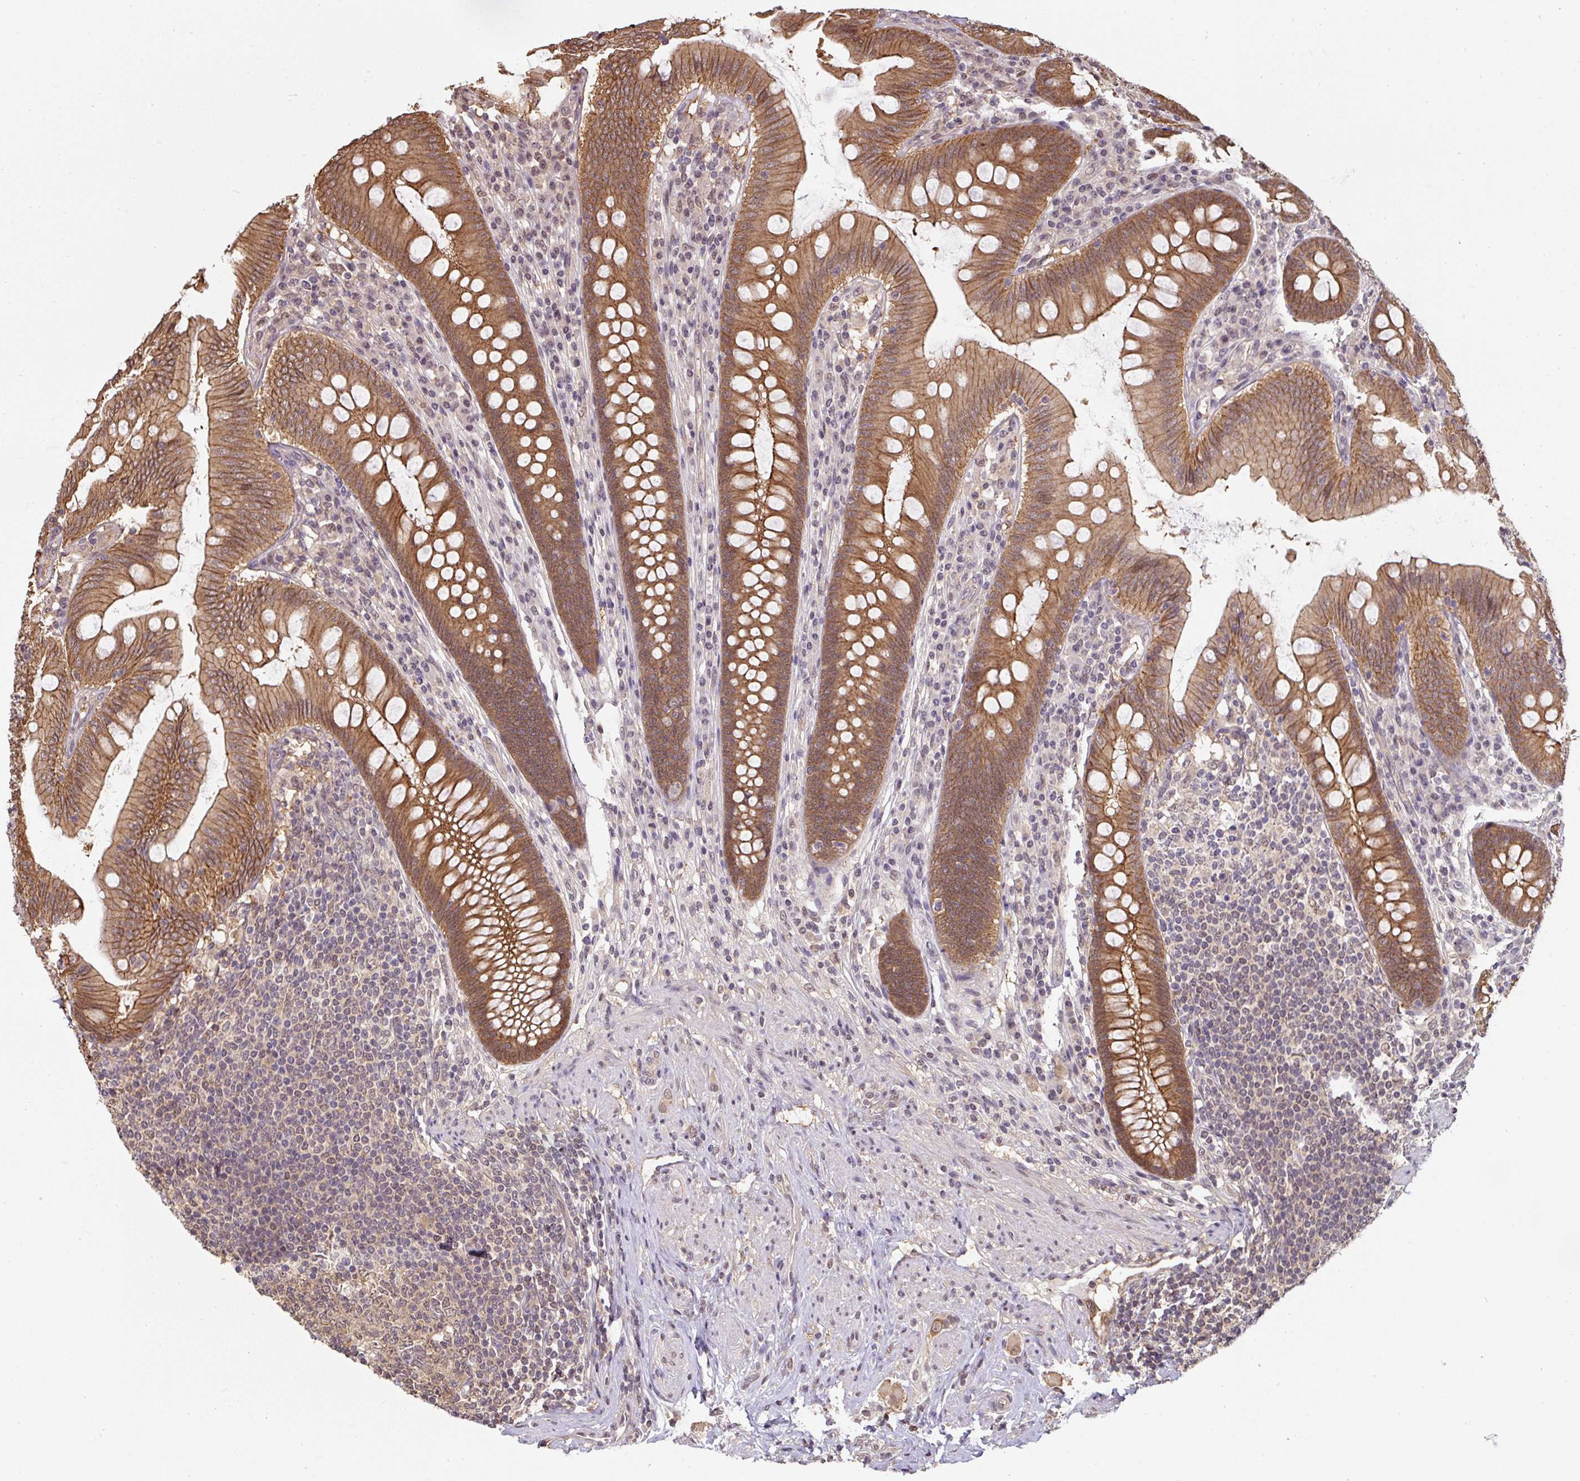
{"staining": {"intensity": "moderate", "quantity": ">75%", "location": "cytoplasmic/membranous,nuclear"}, "tissue": "appendix", "cell_type": "Glandular cells", "image_type": "normal", "snomed": [{"axis": "morphology", "description": "Normal tissue, NOS"}, {"axis": "topography", "description": "Appendix"}], "caption": "Protein expression by immunohistochemistry shows moderate cytoplasmic/membranous,nuclear staining in about >75% of glandular cells in unremarkable appendix.", "gene": "ST13", "patient": {"sex": "male", "age": 71}}